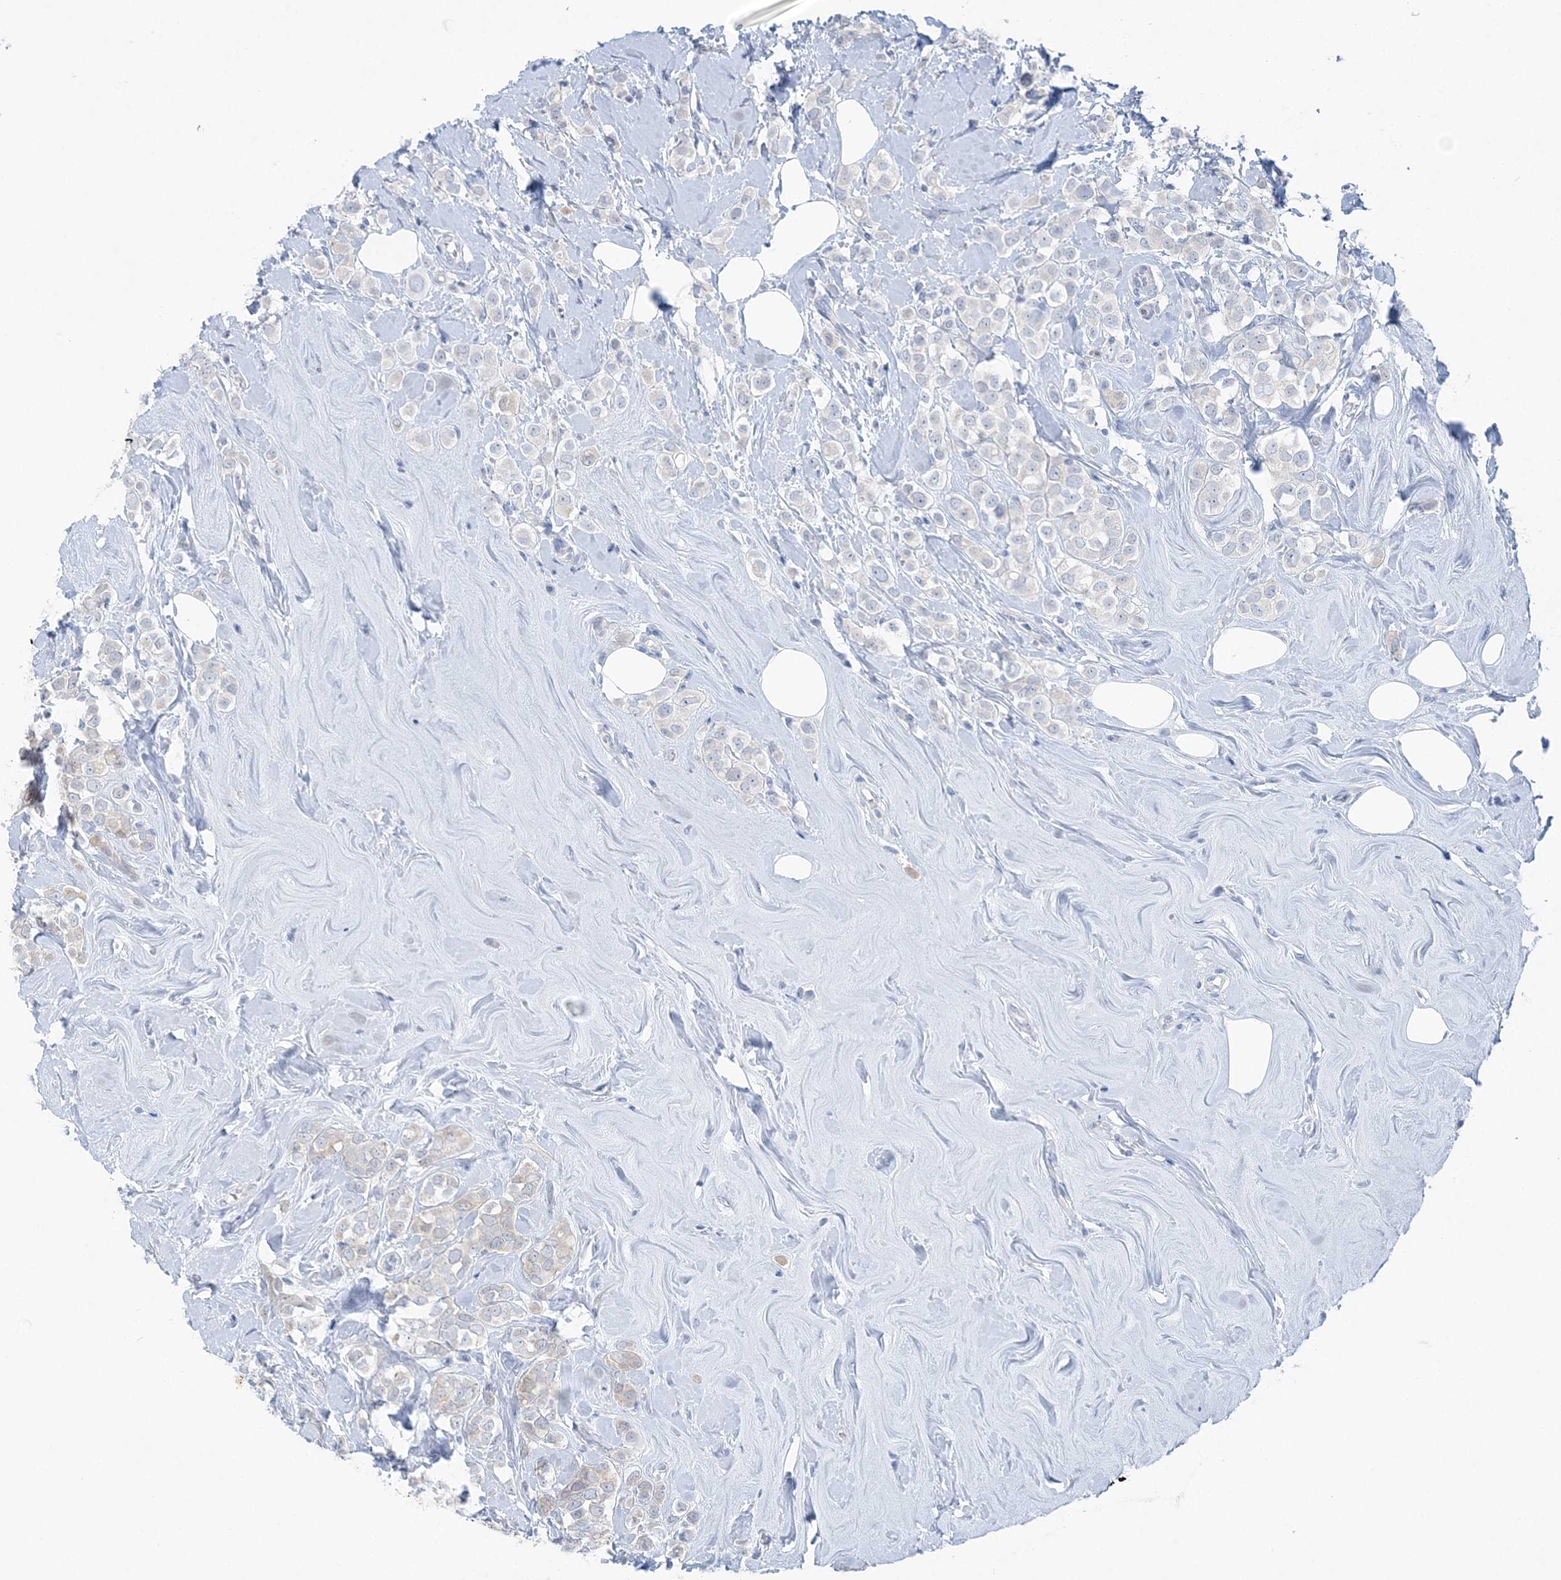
{"staining": {"intensity": "weak", "quantity": "<25%", "location": "cytoplasmic/membranous"}, "tissue": "breast cancer", "cell_type": "Tumor cells", "image_type": "cancer", "snomed": [{"axis": "morphology", "description": "Lobular carcinoma"}, {"axis": "topography", "description": "Breast"}], "caption": "IHC of human breast cancer displays no staining in tumor cells.", "gene": "HMGCS1", "patient": {"sex": "female", "age": 47}}